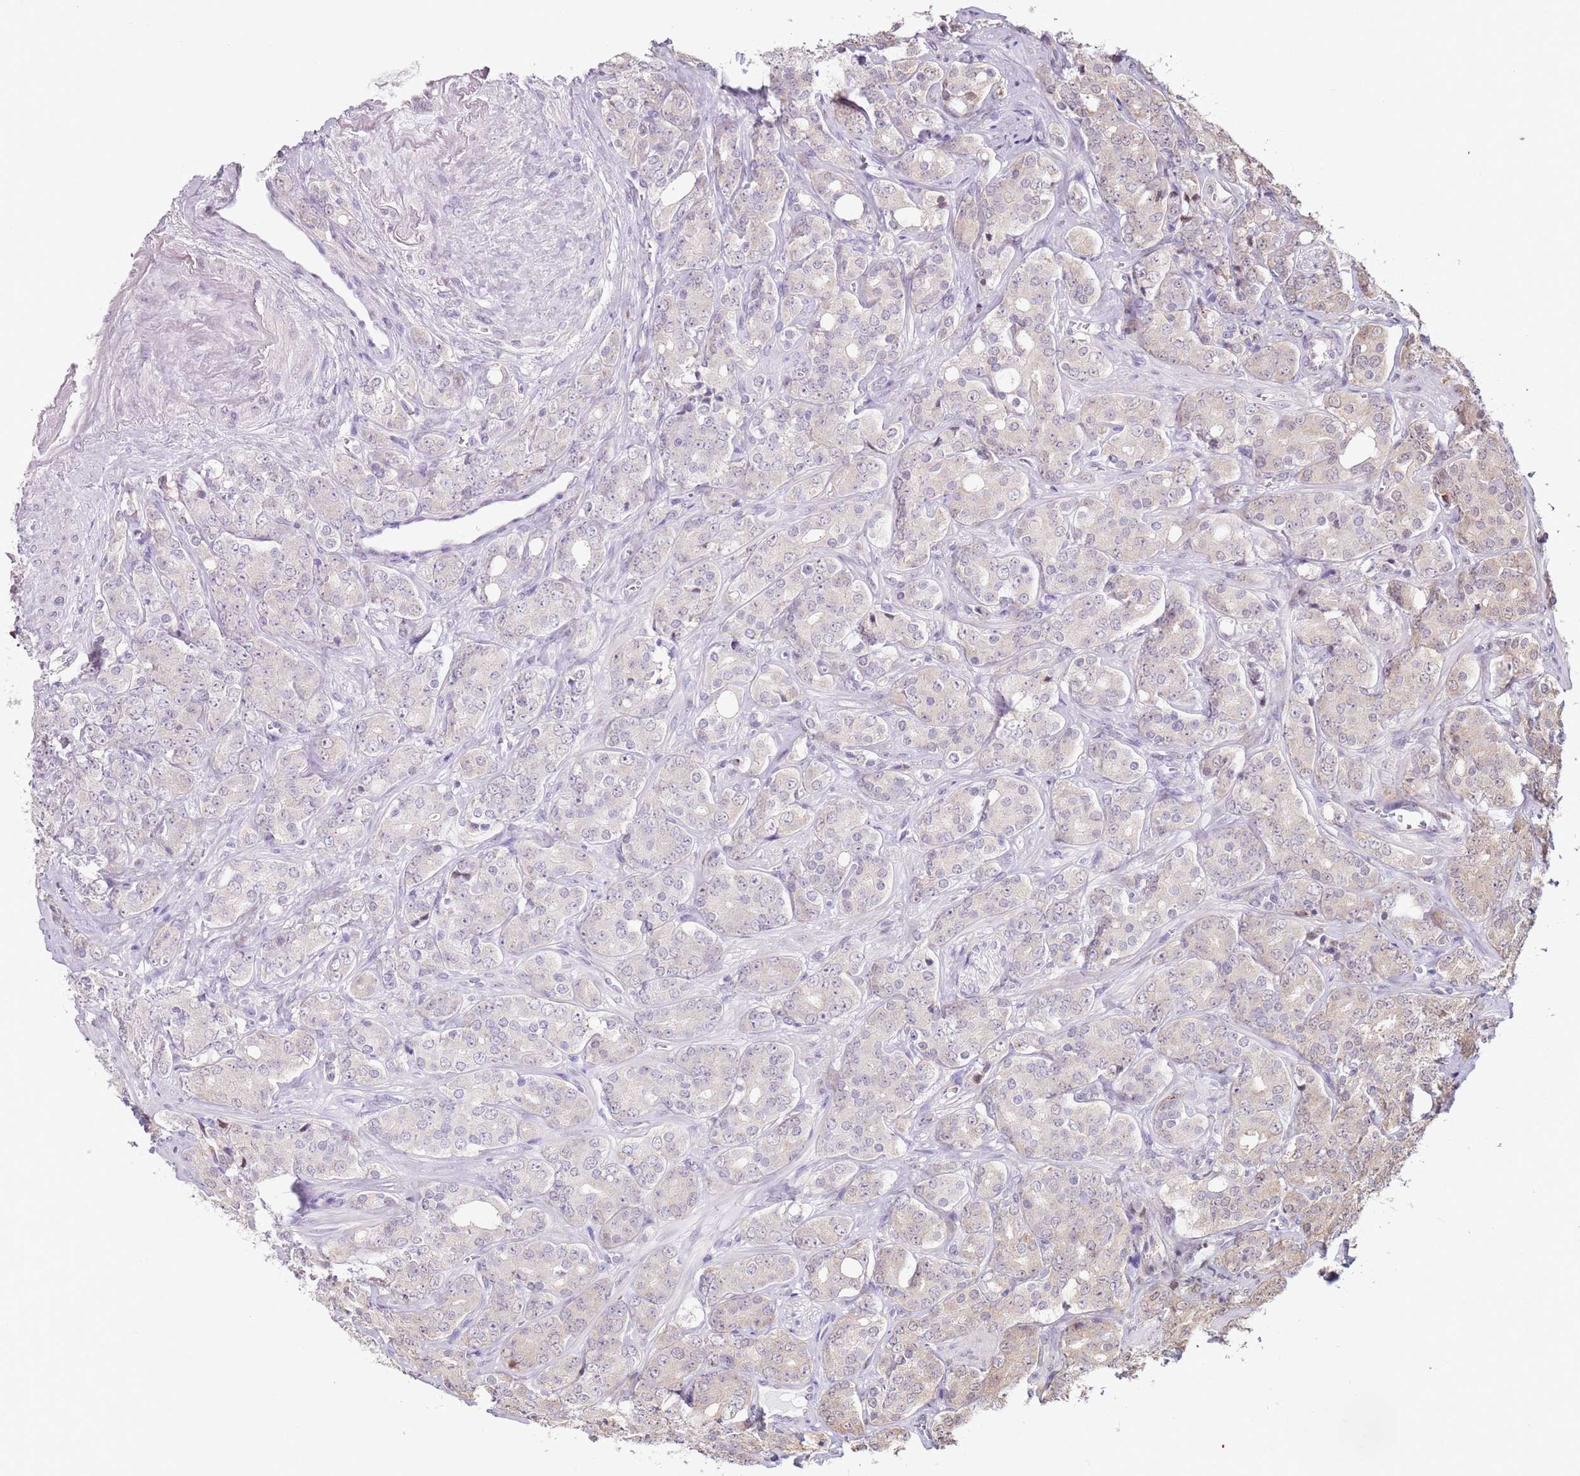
{"staining": {"intensity": "negative", "quantity": "none", "location": "none"}, "tissue": "prostate cancer", "cell_type": "Tumor cells", "image_type": "cancer", "snomed": [{"axis": "morphology", "description": "Adenocarcinoma, High grade"}, {"axis": "topography", "description": "Prostate"}], "caption": "The immunohistochemistry micrograph has no significant staining in tumor cells of prostate cancer tissue.", "gene": "PSMD4", "patient": {"sex": "male", "age": 62}}